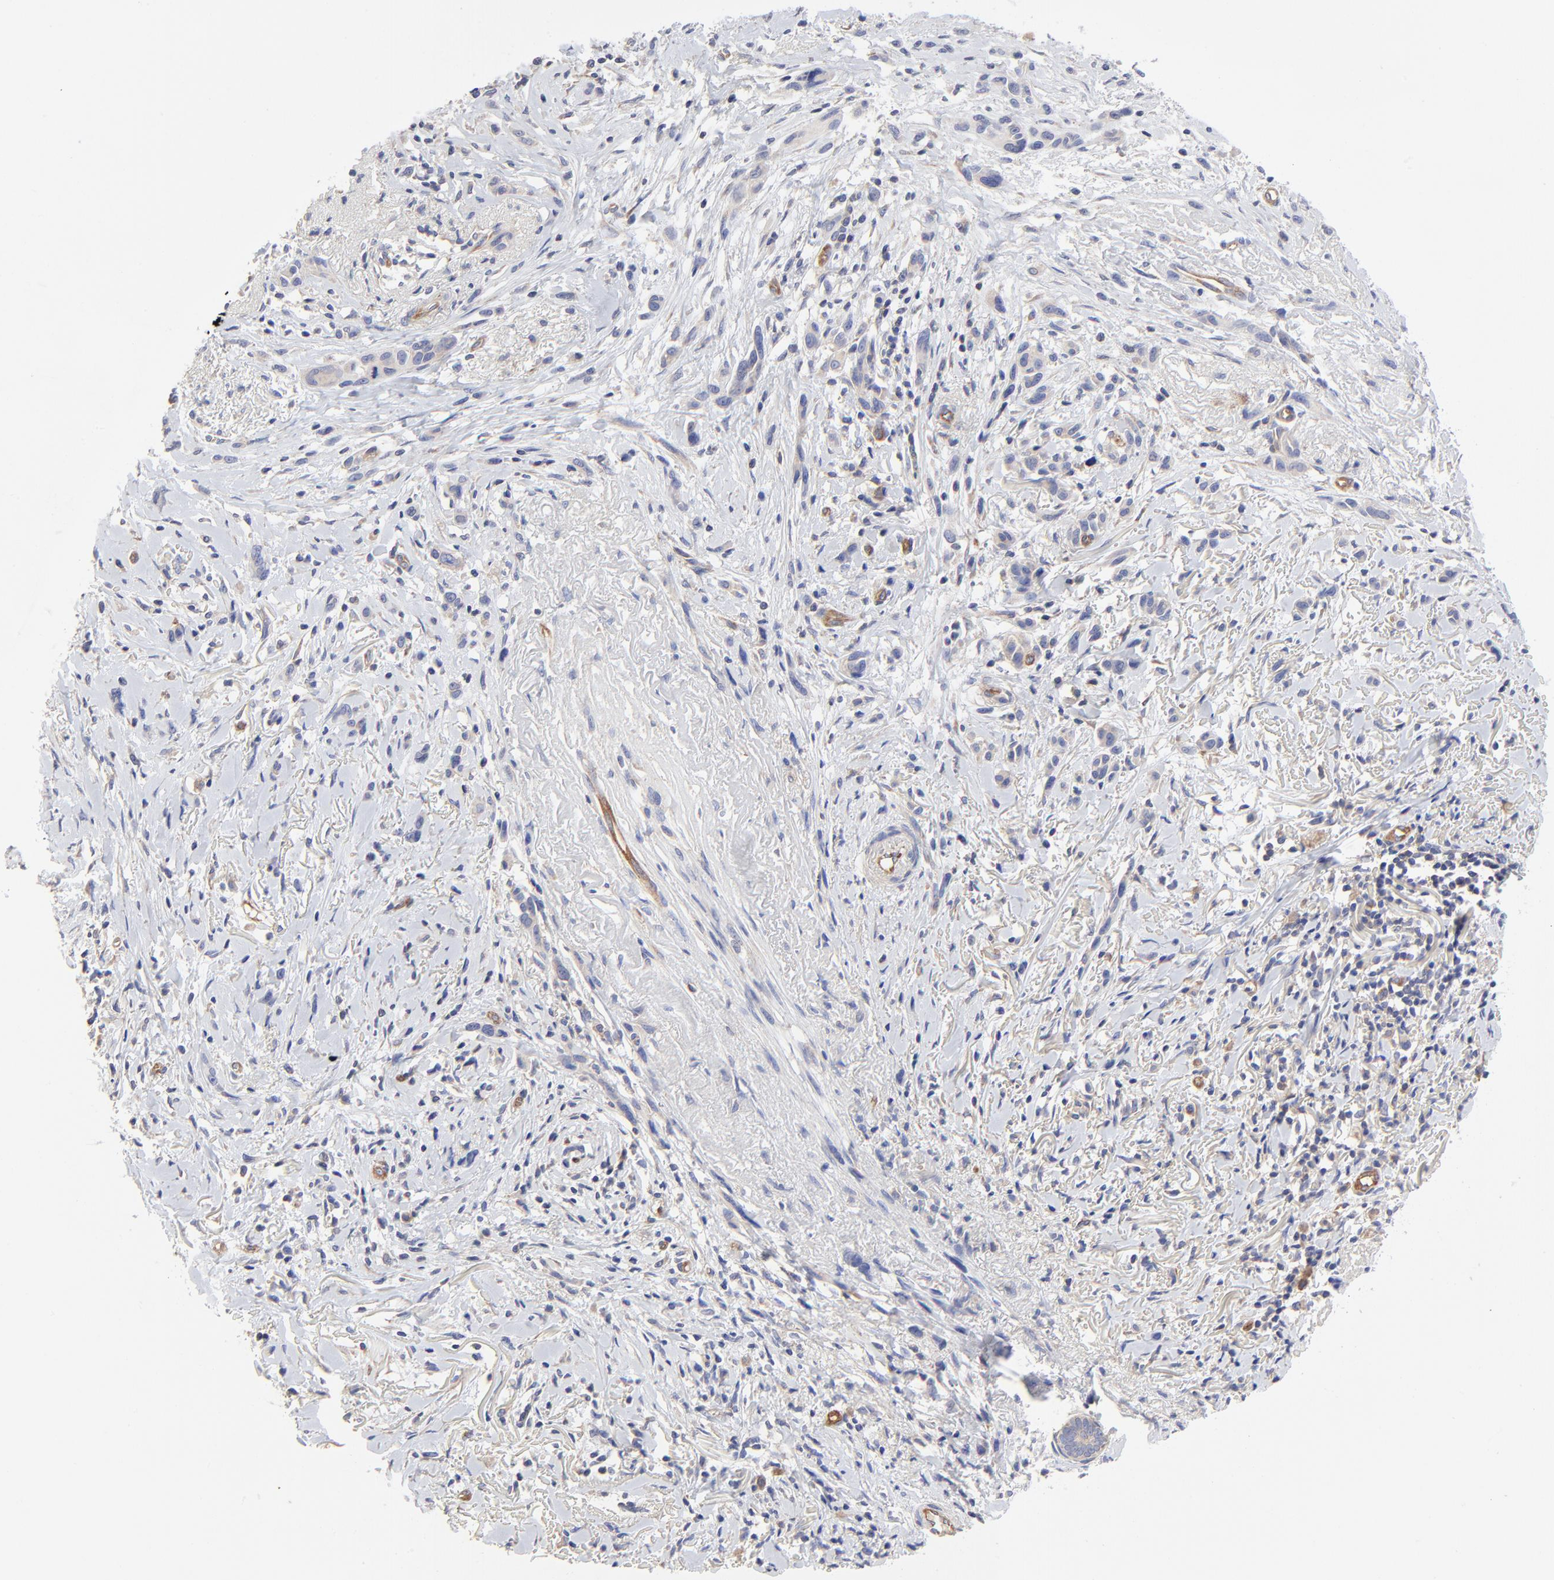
{"staining": {"intensity": "weak", "quantity": "<25%", "location": "cytoplasmic/membranous"}, "tissue": "melanoma", "cell_type": "Tumor cells", "image_type": "cancer", "snomed": [{"axis": "morphology", "description": "Malignant melanoma, NOS"}, {"axis": "topography", "description": "Skin"}], "caption": "Immunohistochemical staining of melanoma shows no significant positivity in tumor cells. Brightfield microscopy of immunohistochemistry (IHC) stained with DAB (brown) and hematoxylin (blue), captured at high magnification.", "gene": "SULF2", "patient": {"sex": "male", "age": 91}}